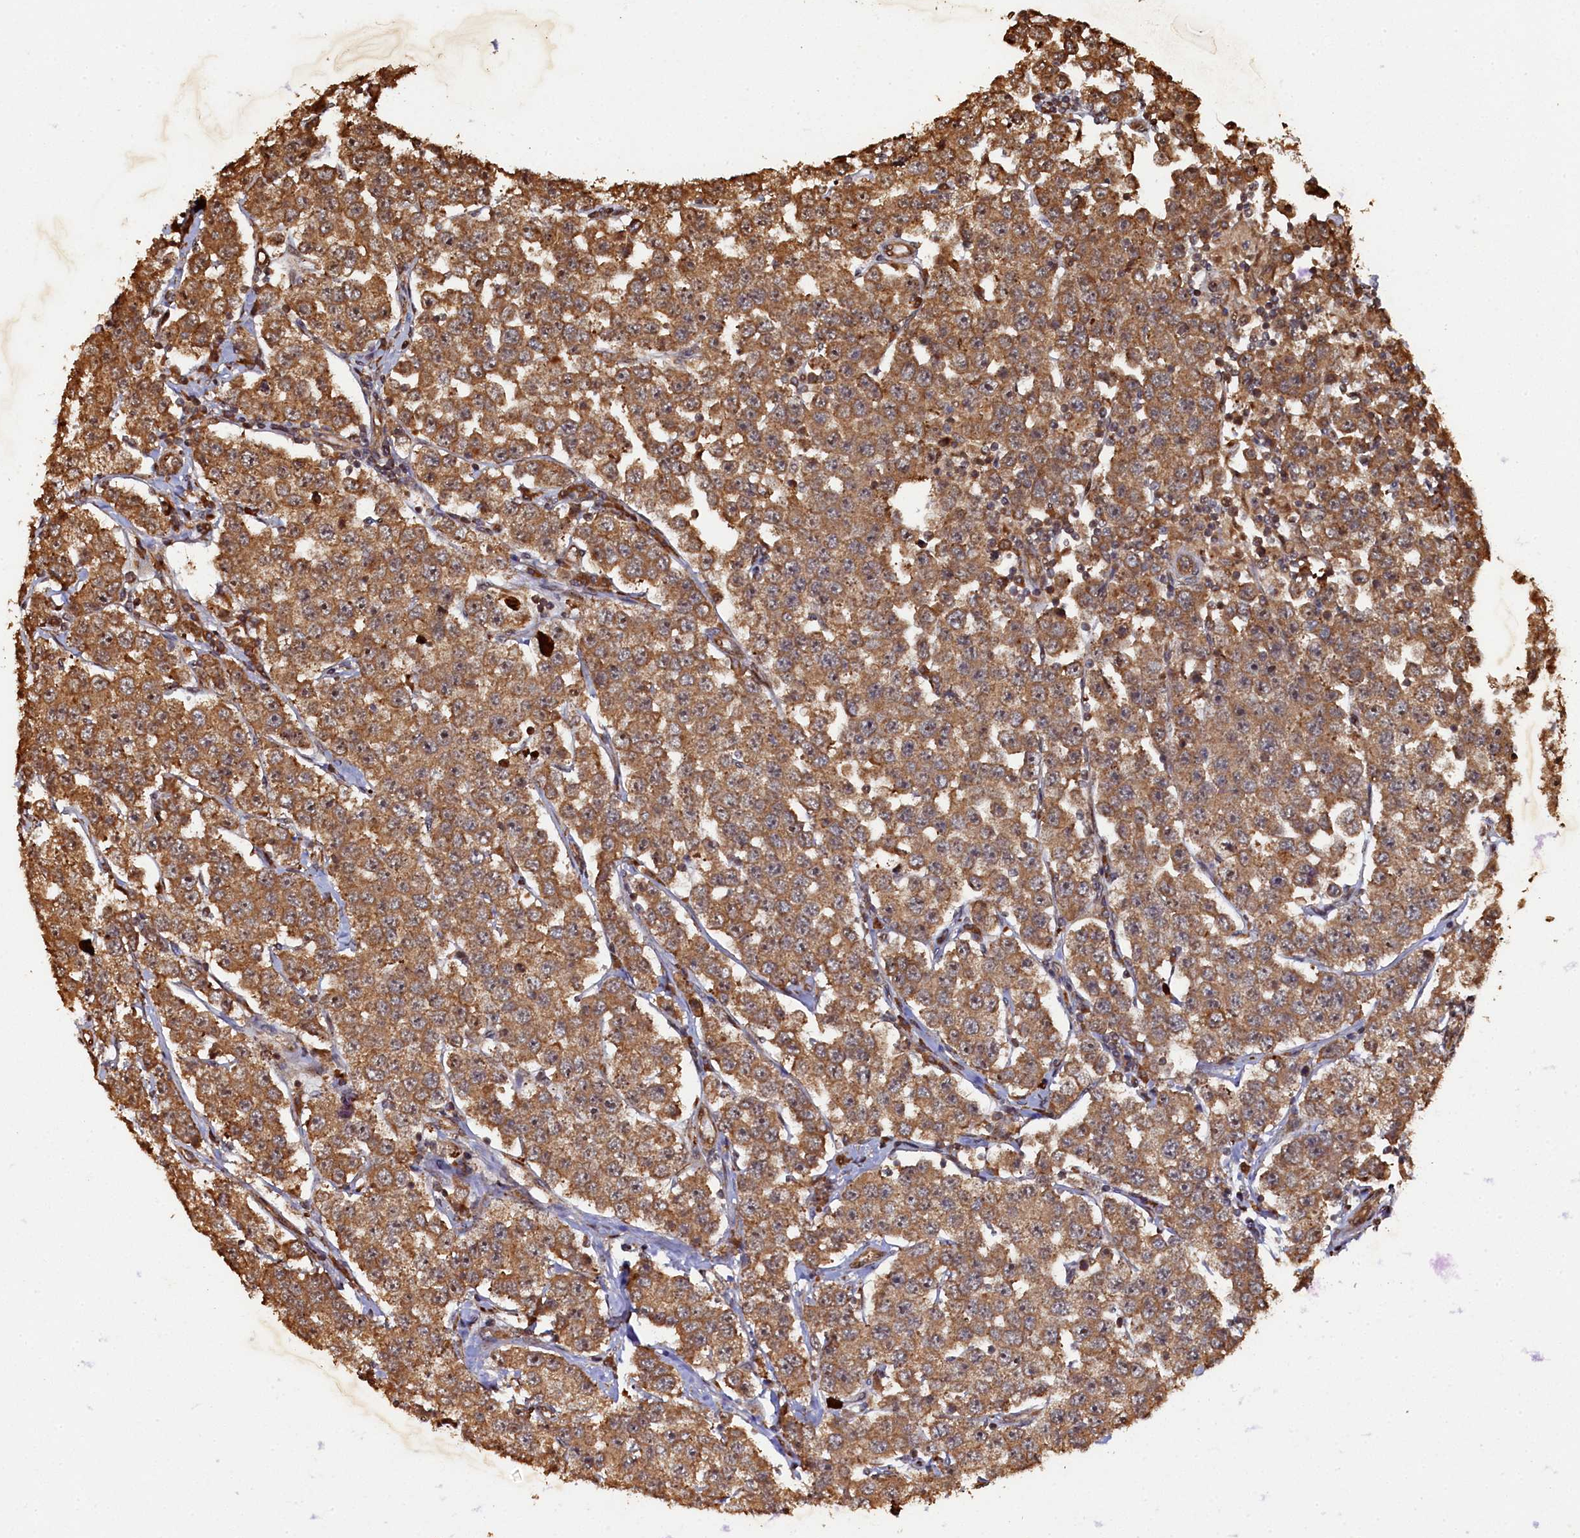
{"staining": {"intensity": "moderate", "quantity": ">75%", "location": "cytoplasmic/membranous"}, "tissue": "testis cancer", "cell_type": "Tumor cells", "image_type": "cancer", "snomed": [{"axis": "morphology", "description": "Seminoma, NOS"}, {"axis": "topography", "description": "Testis"}], "caption": "Immunohistochemical staining of testis cancer (seminoma) displays medium levels of moderate cytoplasmic/membranous positivity in about >75% of tumor cells.", "gene": "PIGN", "patient": {"sex": "male", "age": 28}}